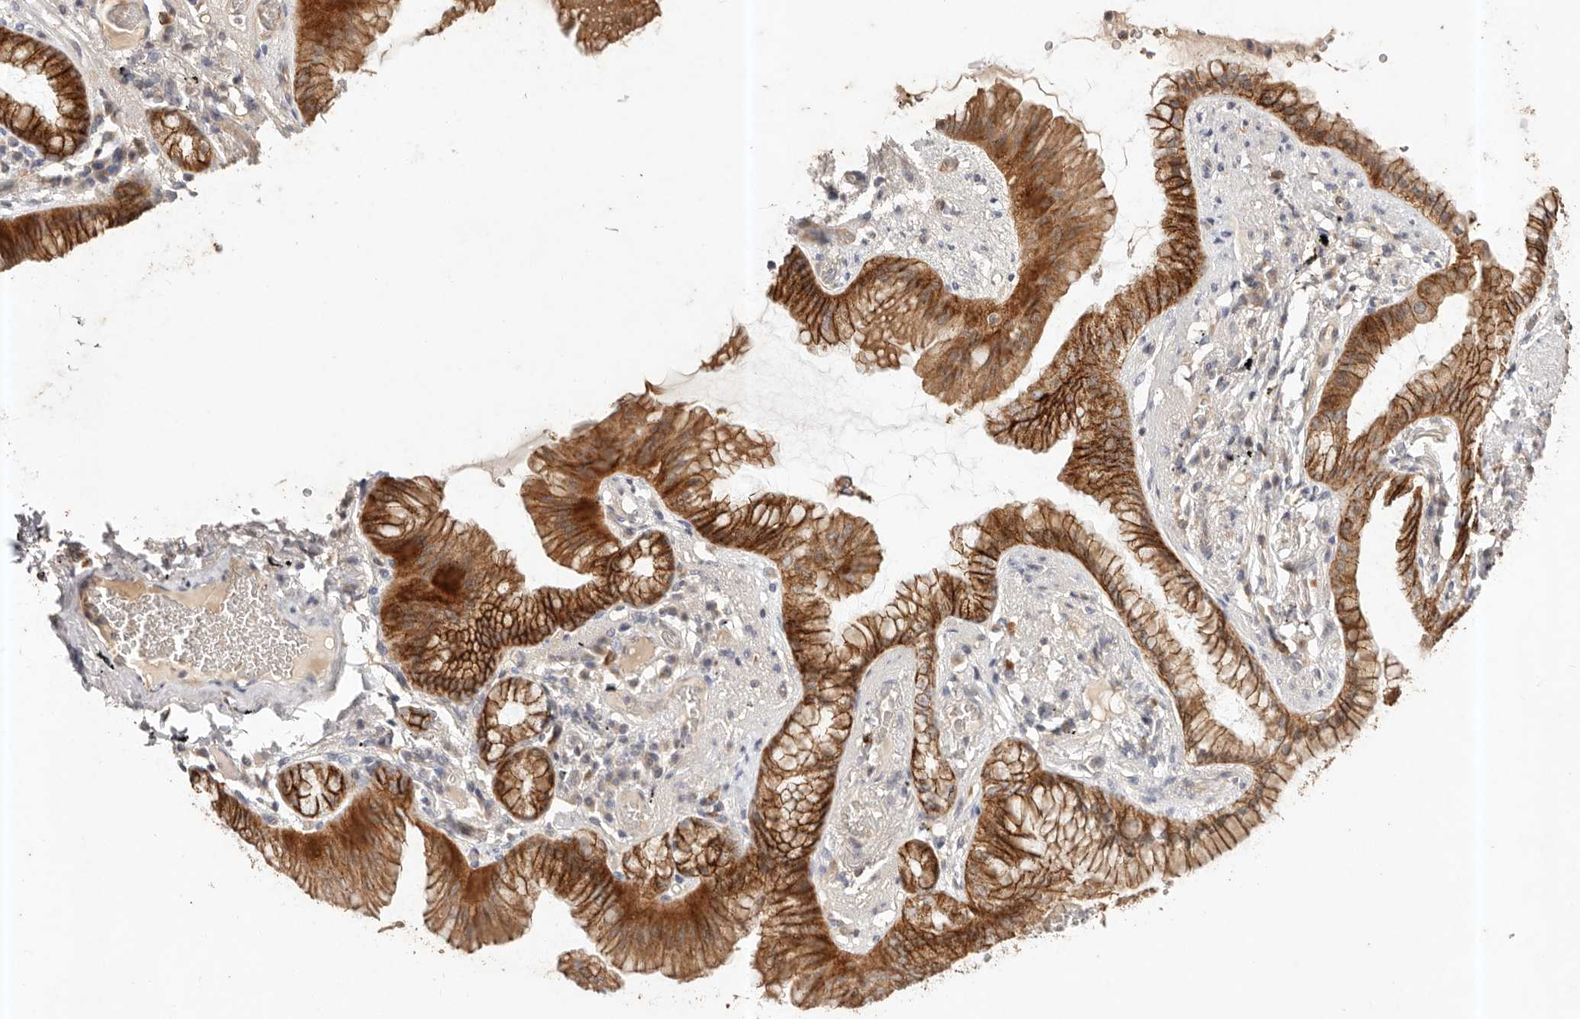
{"staining": {"intensity": "strong", "quantity": ">75%", "location": "cytoplasmic/membranous"}, "tissue": "lung cancer", "cell_type": "Tumor cells", "image_type": "cancer", "snomed": [{"axis": "morphology", "description": "Adenocarcinoma, NOS"}, {"axis": "topography", "description": "Lung"}], "caption": "DAB immunohistochemical staining of adenocarcinoma (lung) reveals strong cytoplasmic/membranous protein expression in about >75% of tumor cells.", "gene": "CXADR", "patient": {"sex": "female", "age": 70}}